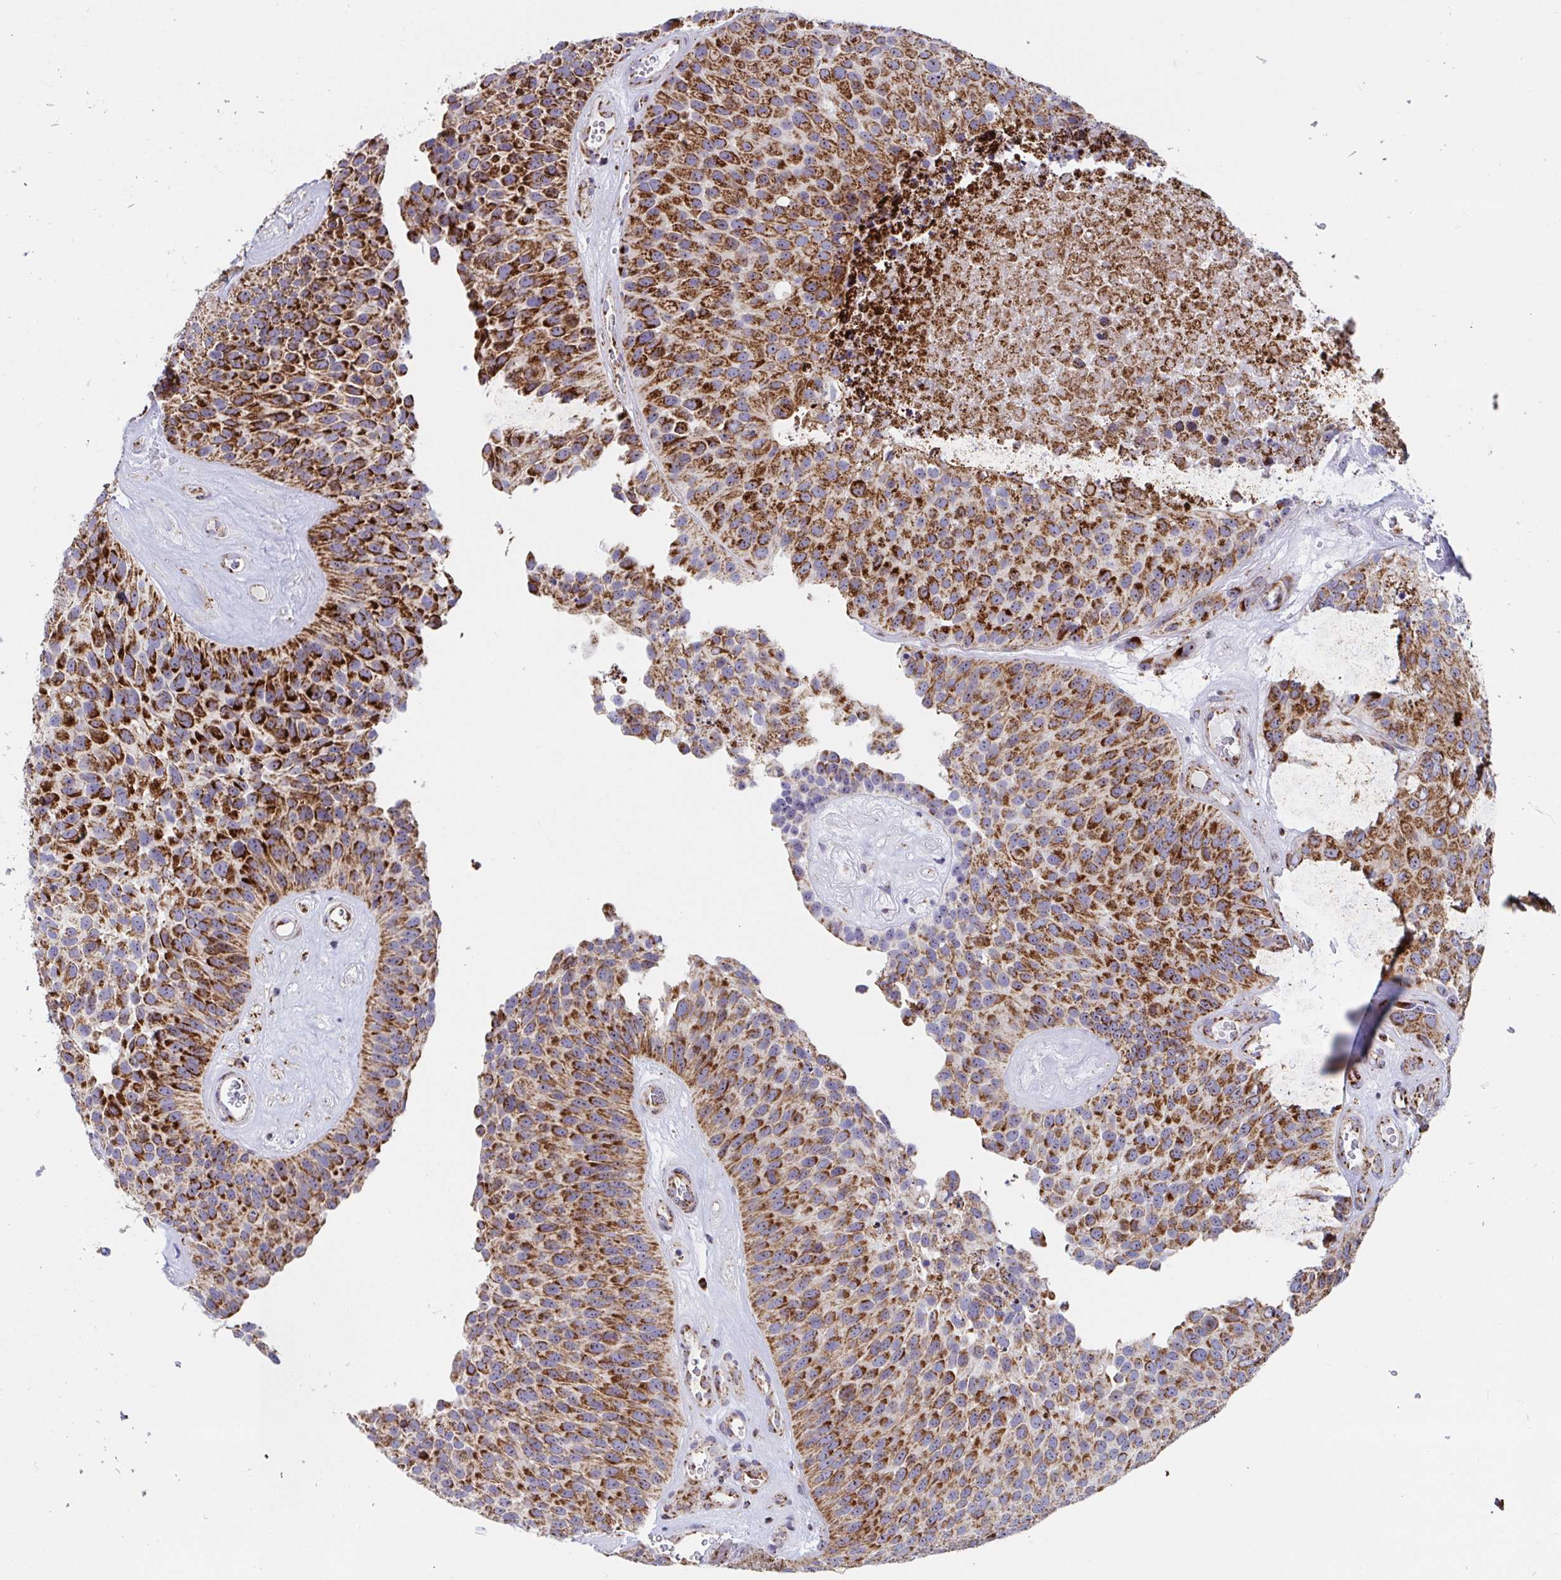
{"staining": {"intensity": "strong", "quantity": ">75%", "location": "cytoplasmic/membranous"}, "tissue": "urothelial cancer", "cell_type": "Tumor cells", "image_type": "cancer", "snomed": [{"axis": "morphology", "description": "Urothelial carcinoma, Low grade"}, {"axis": "topography", "description": "Urinary bladder"}], "caption": "A high-resolution micrograph shows IHC staining of urothelial cancer, which displays strong cytoplasmic/membranous expression in approximately >75% of tumor cells. (Brightfield microscopy of DAB IHC at high magnification).", "gene": "ATP5MJ", "patient": {"sex": "male", "age": 76}}